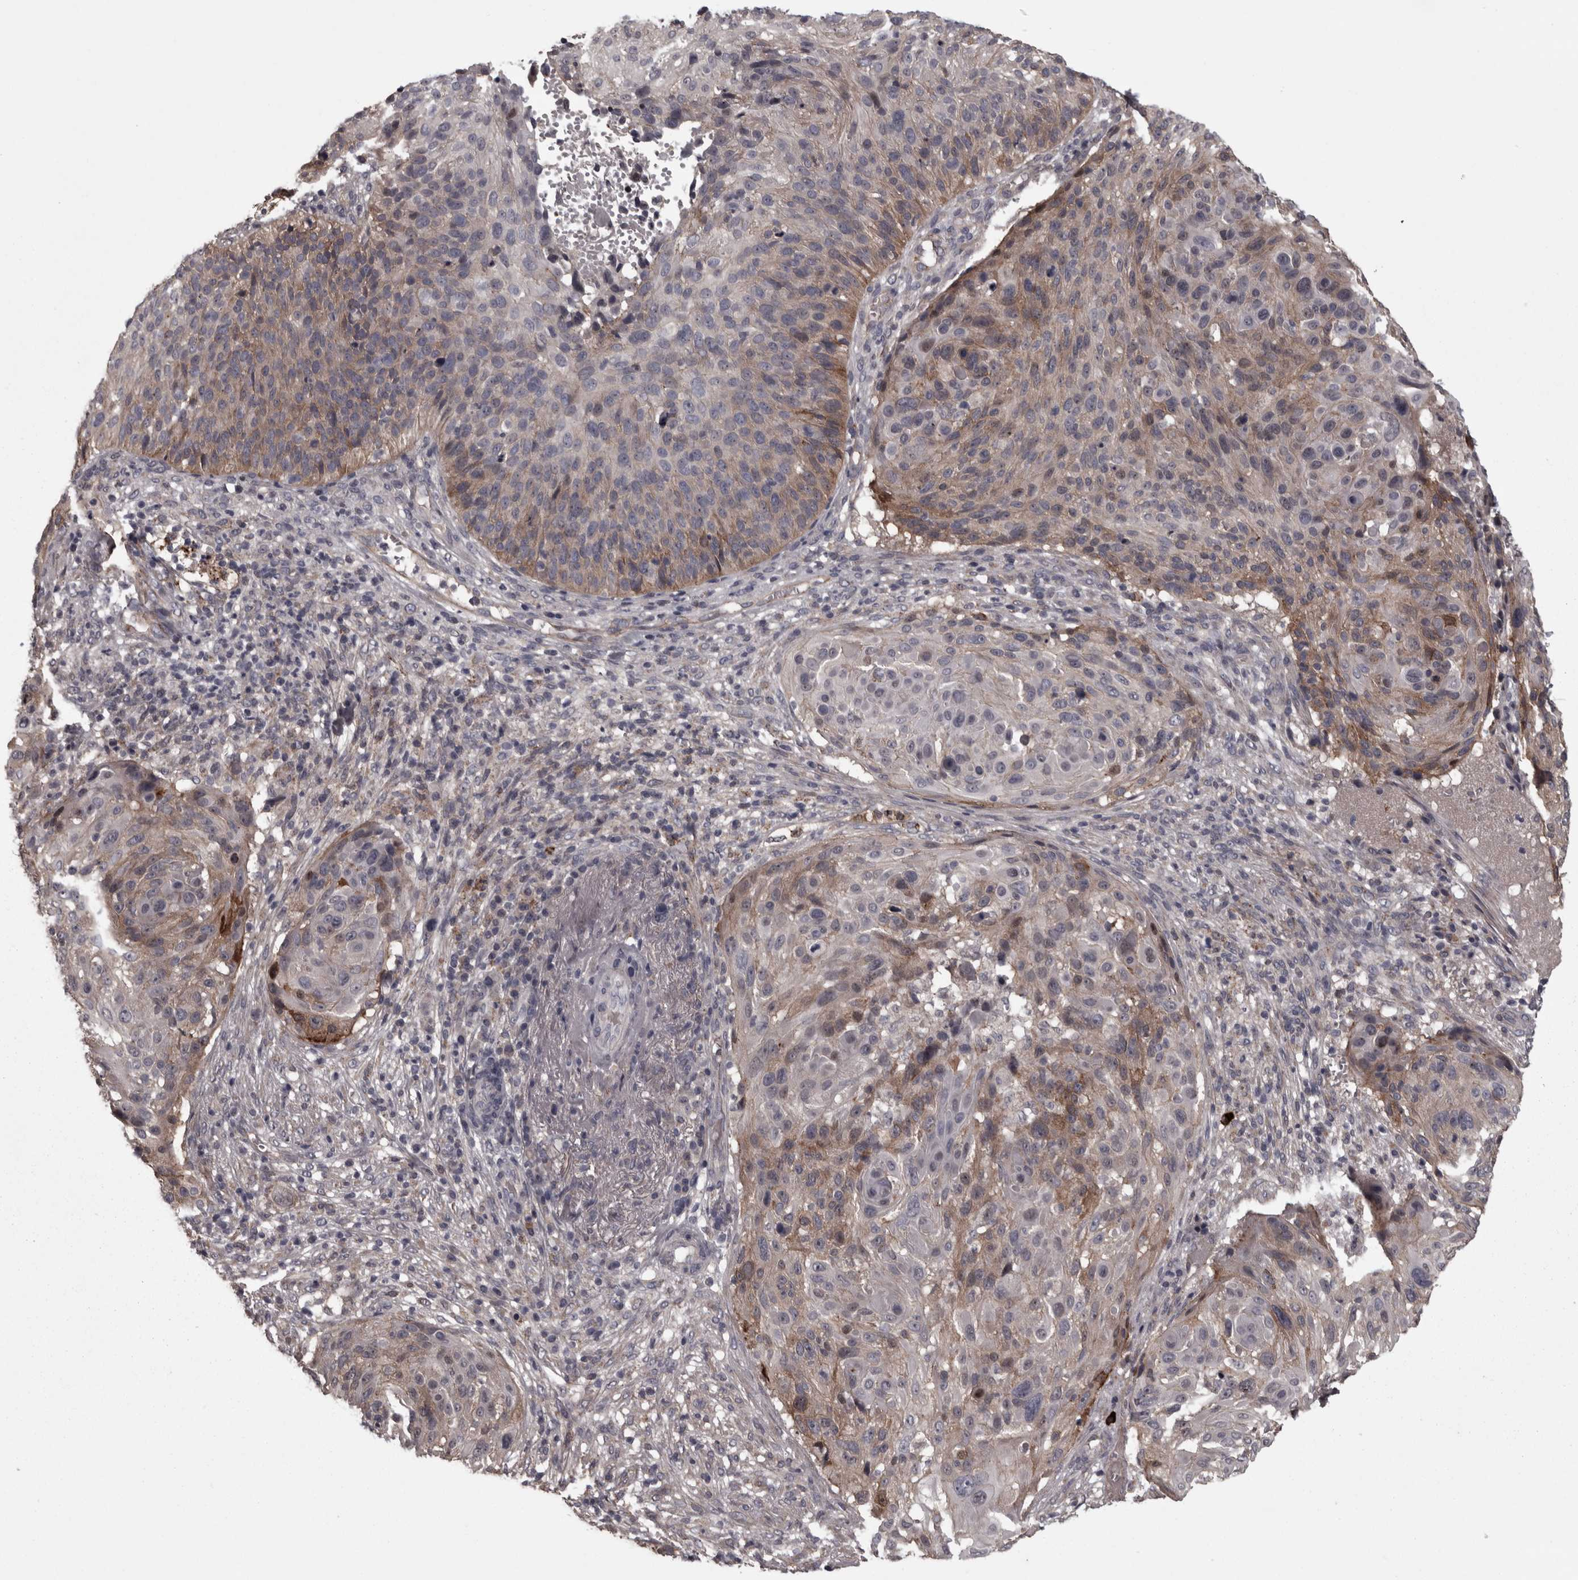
{"staining": {"intensity": "weak", "quantity": "25%-75%", "location": "cytoplasmic/membranous"}, "tissue": "cervical cancer", "cell_type": "Tumor cells", "image_type": "cancer", "snomed": [{"axis": "morphology", "description": "Squamous cell carcinoma, NOS"}, {"axis": "topography", "description": "Cervix"}], "caption": "IHC micrograph of cervical squamous cell carcinoma stained for a protein (brown), which displays low levels of weak cytoplasmic/membranous staining in about 25%-75% of tumor cells.", "gene": "PCDH17", "patient": {"sex": "female", "age": 74}}